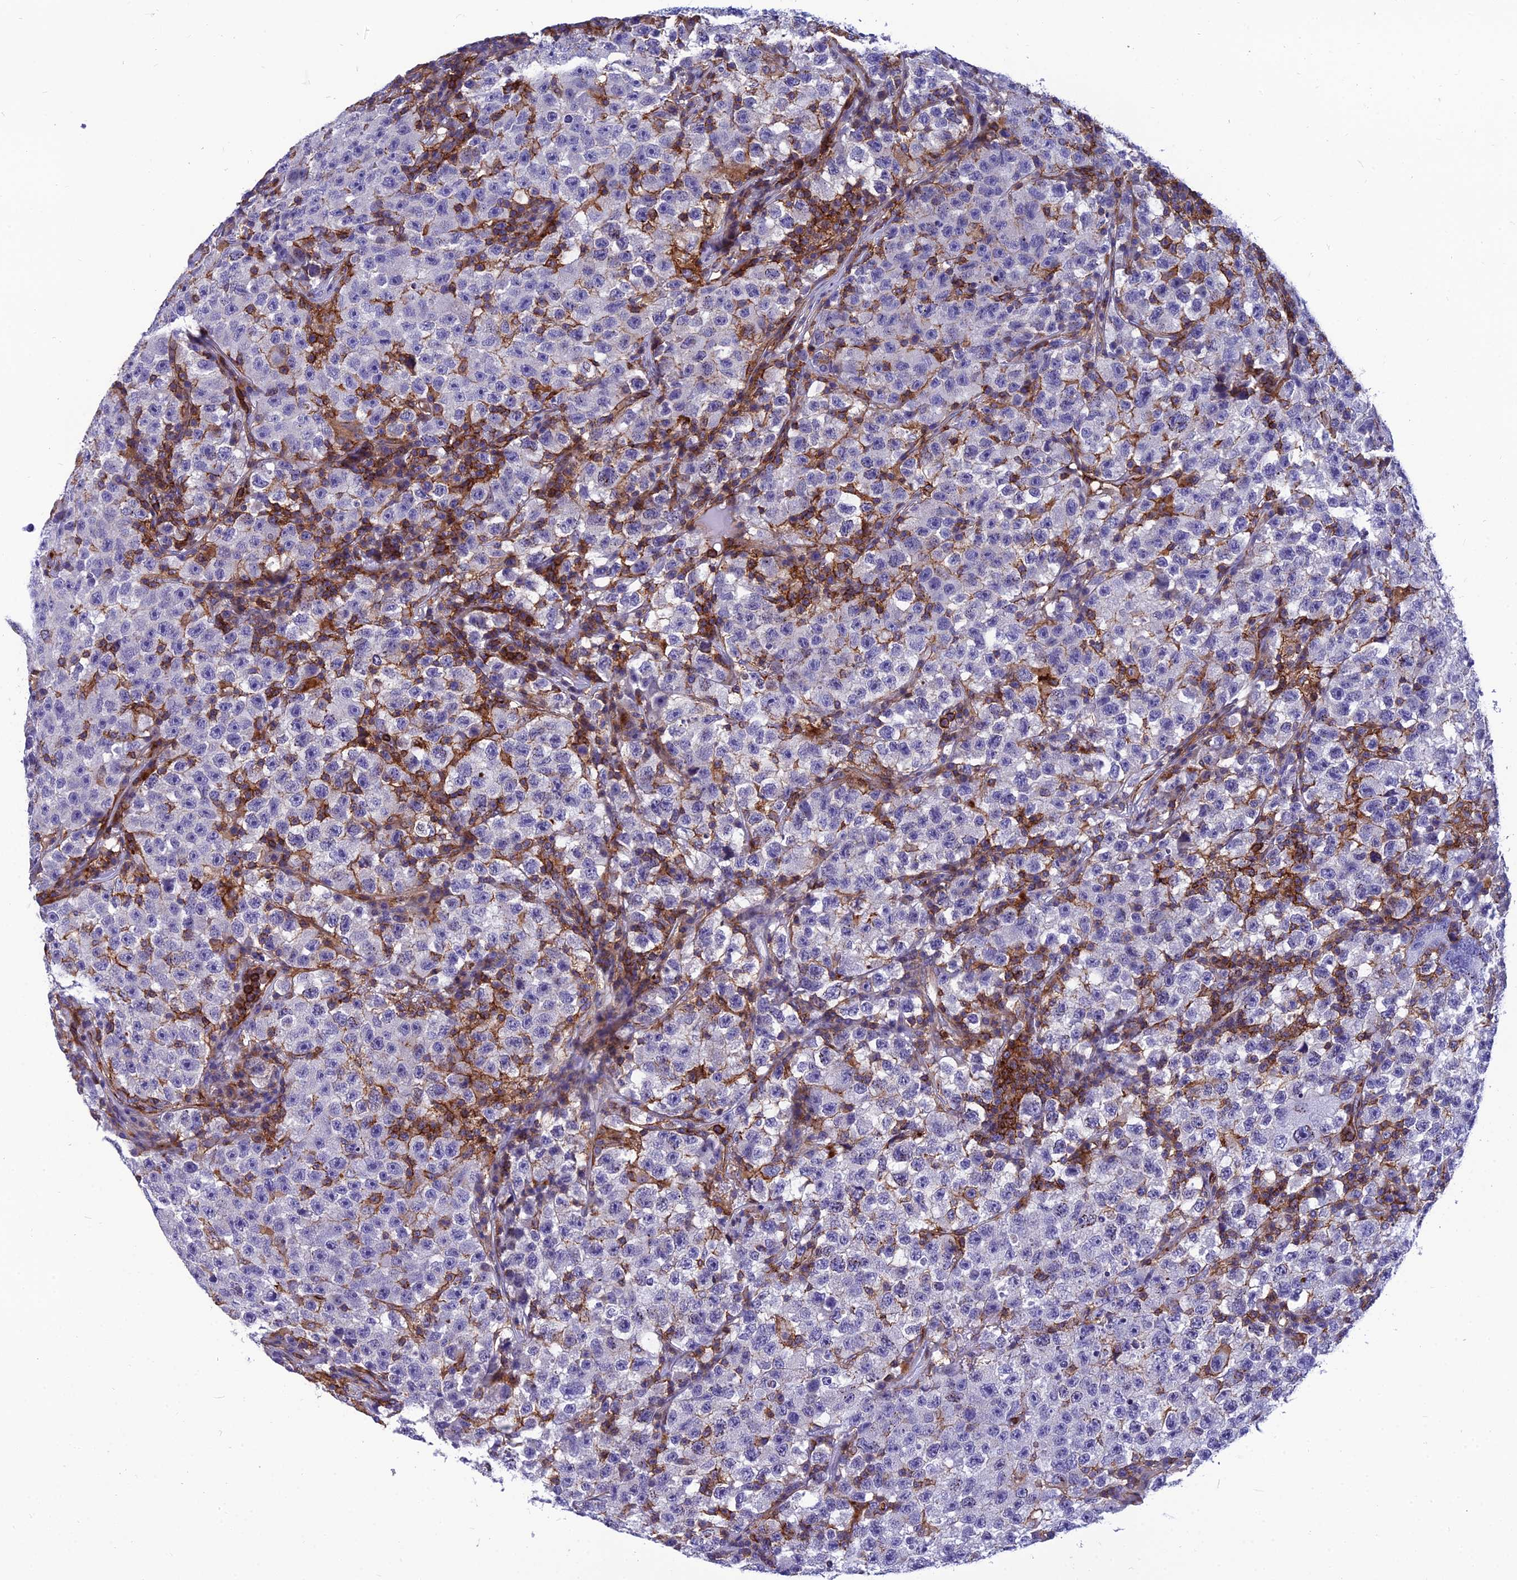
{"staining": {"intensity": "negative", "quantity": "none", "location": "none"}, "tissue": "testis cancer", "cell_type": "Tumor cells", "image_type": "cancer", "snomed": [{"axis": "morphology", "description": "Seminoma, NOS"}, {"axis": "topography", "description": "Testis"}], "caption": "An immunohistochemistry photomicrograph of testis cancer is shown. There is no staining in tumor cells of testis cancer.", "gene": "PPP1R18", "patient": {"sex": "male", "age": 22}}